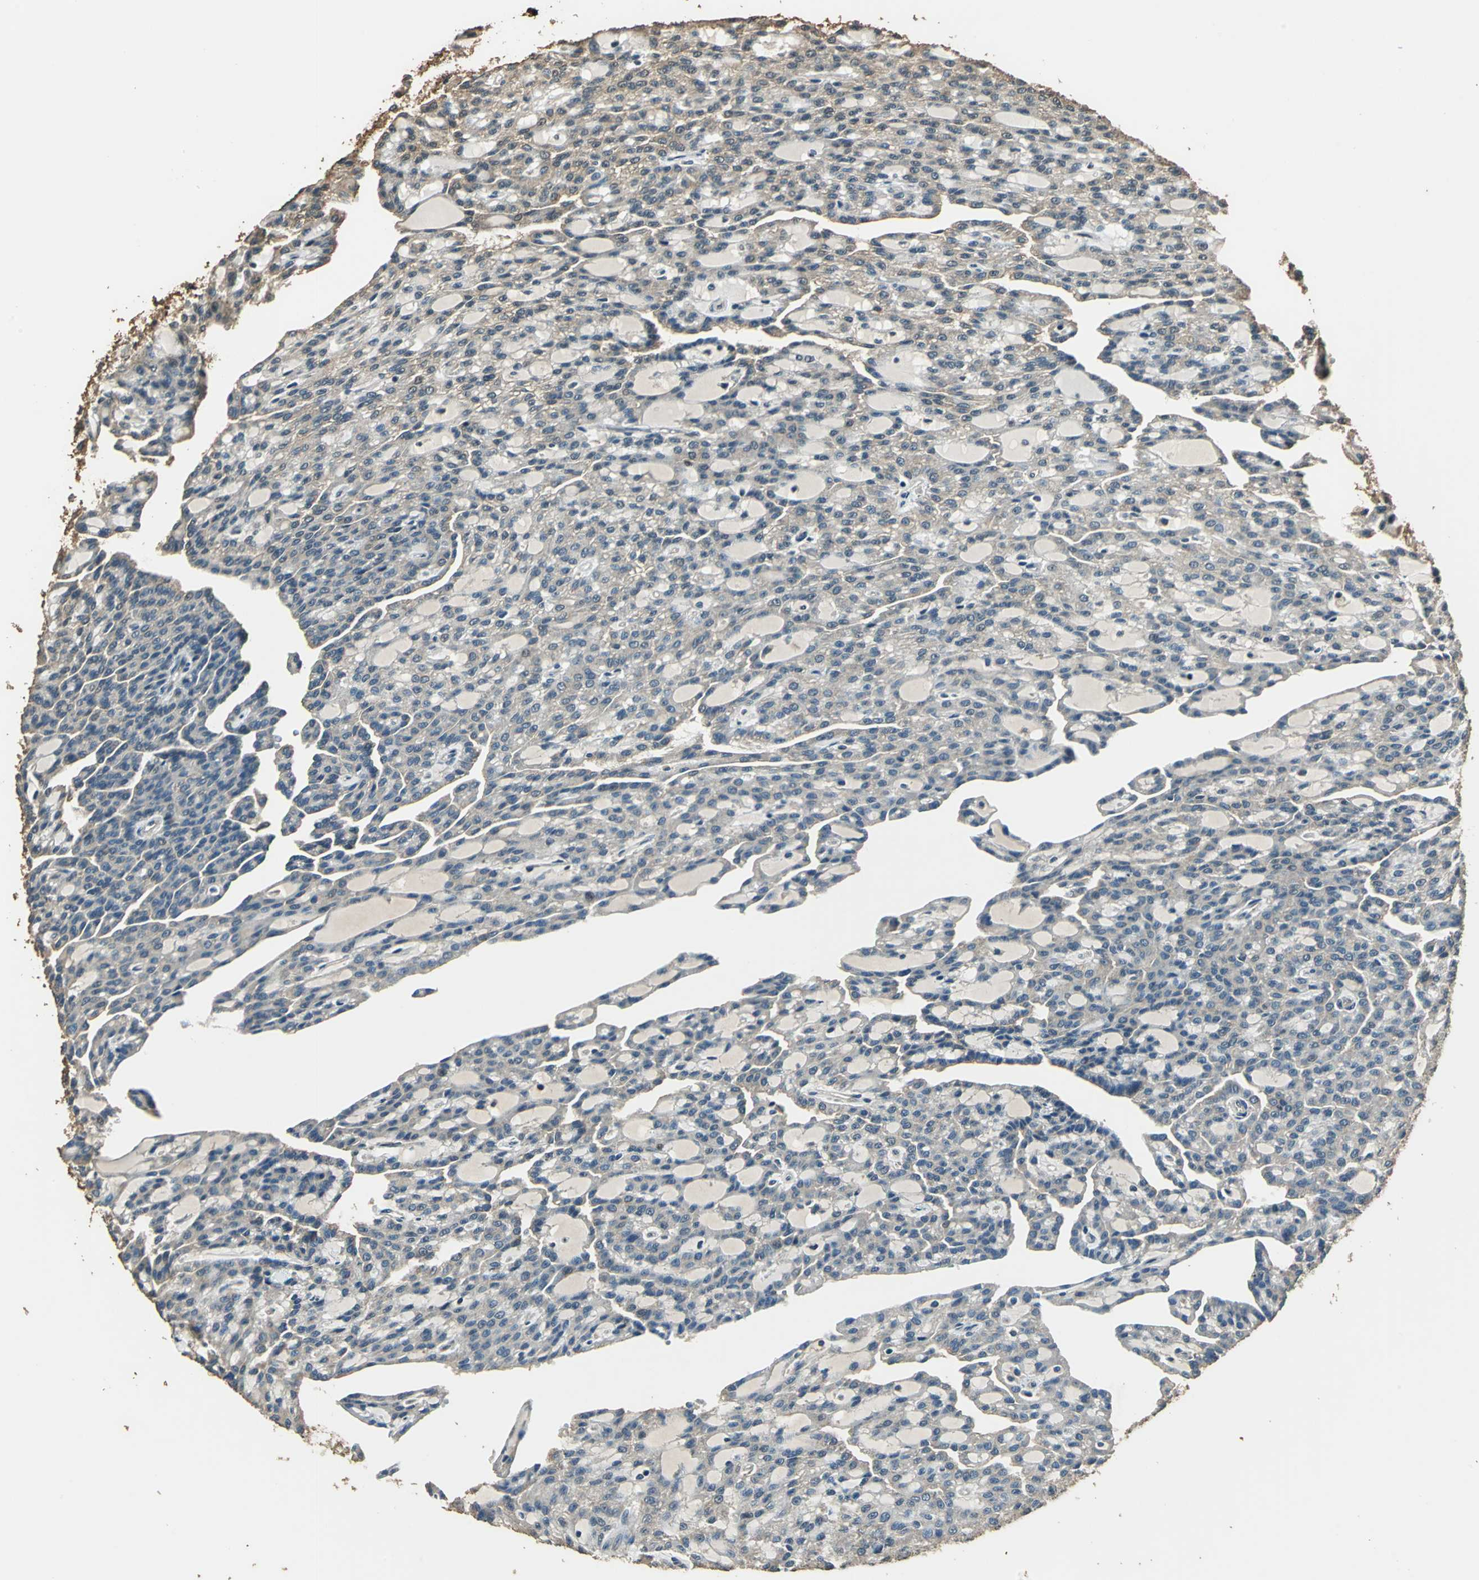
{"staining": {"intensity": "weak", "quantity": ">75%", "location": "cytoplasmic/membranous"}, "tissue": "renal cancer", "cell_type": "Tumor cells", "image_type": "cancer", "snomed": [{"axis": "morphology", "description": "Adenocarcinoma, NOS"}, {"axis": "topography", "description": "Kidney"}], "caption": "Renal cancer stained with a protein marker shows weak staining in tumor cells.", "gene": "TMPRSS4", "patient": {"sex": "male", "age": 63}}